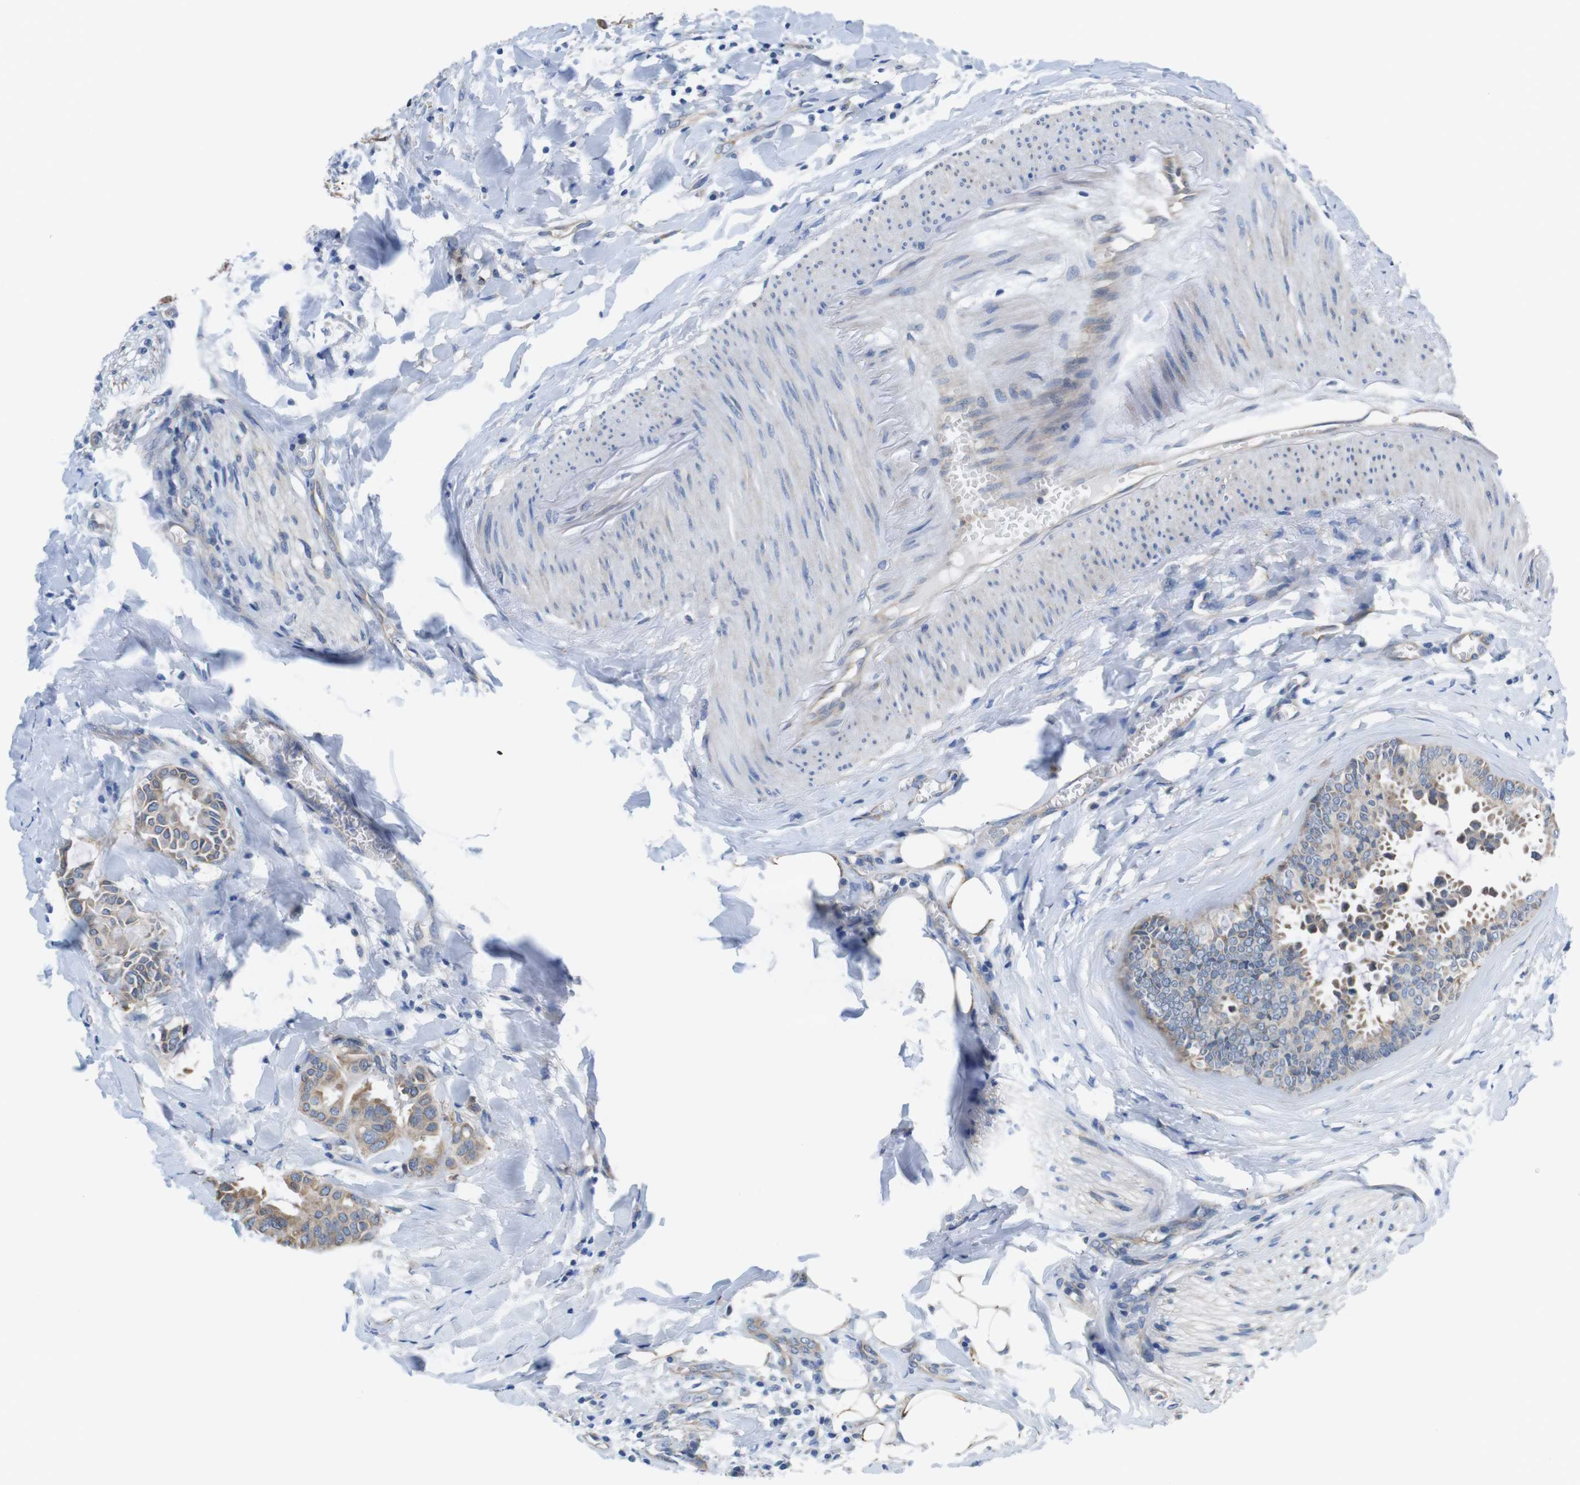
{"staining": {"intensity": "moderate", "quantity": "25%-75%", "location": "cytoplasmic/membranous"}, "tissue": "head and neck cancer", "cell_type": "Tumor cells", "image_type": "cancer", "snomed": [{"axis": "morphology", "description": "Adenocarcinoma, NOS"}, {"axis": "topography", "description": "Salivary gland"}, {"axis": "topography", "description": "Head-Neck"}], "caption": "This is an image of IHC staining of head and neck cancer (adenocarcinoma), which shows moderate positivity in the cytoplasmic/membranous of tumor cells.", "gene": "CDH8", "patient": {"sex": "female", "age": 59}}